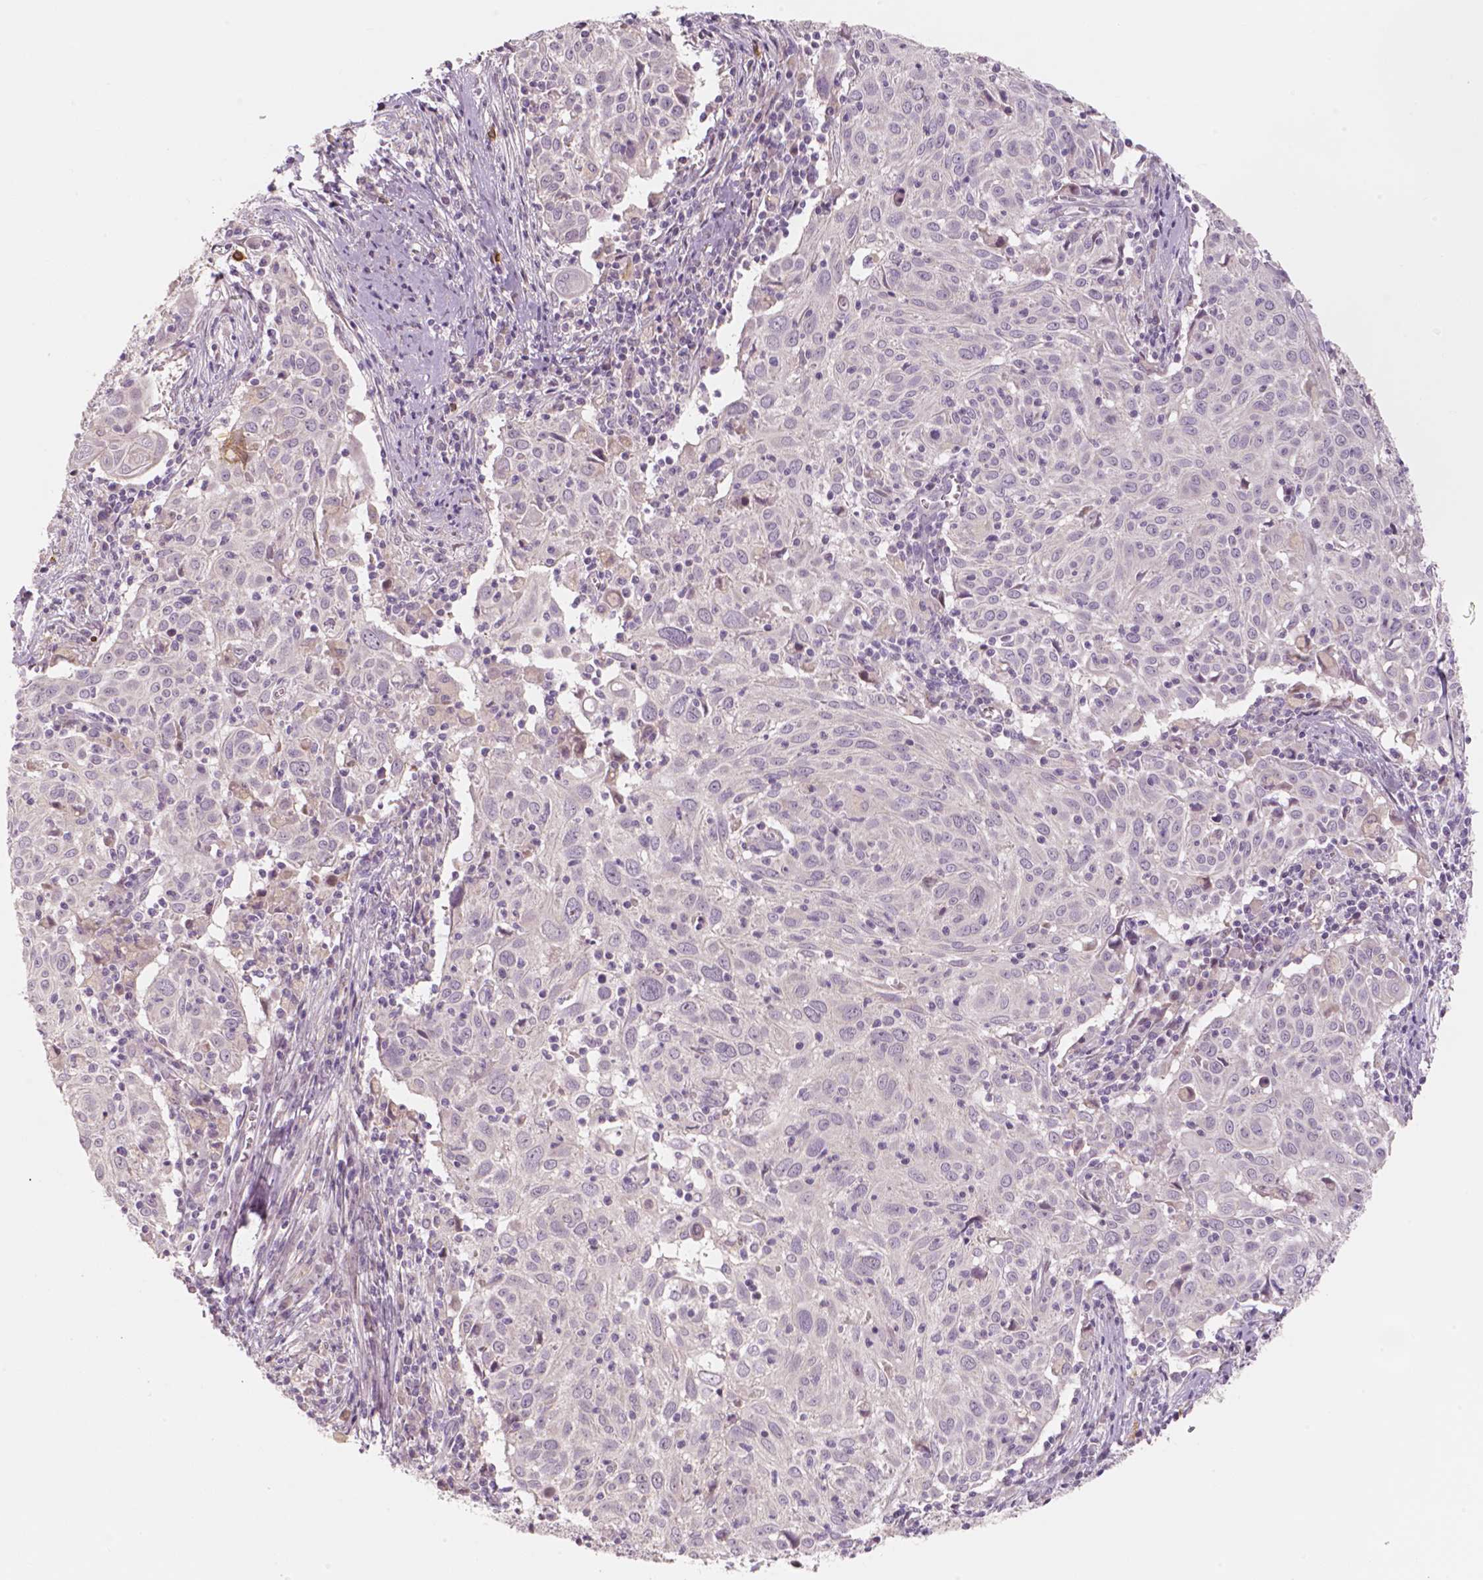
{"staining": {"intensity": "negative", "quantity": "none", "location": "none"}, "tissue": "cervical cancer", "cell_type": "Tumor cells", "image_type": "cancer", "snomed": [{"axis": "morphology", "description": "Squamous cell carcinoma, NOS"}, {"axis": "topography", "description": "Cervix"}], "caption": "Cervical cancer (squamous cell carcinoma) stained for a protein using immunohistochemistry shows no staining tumor cells.", "gene": "RNASE7", "patient": {"sex": "female", "age": 39}}